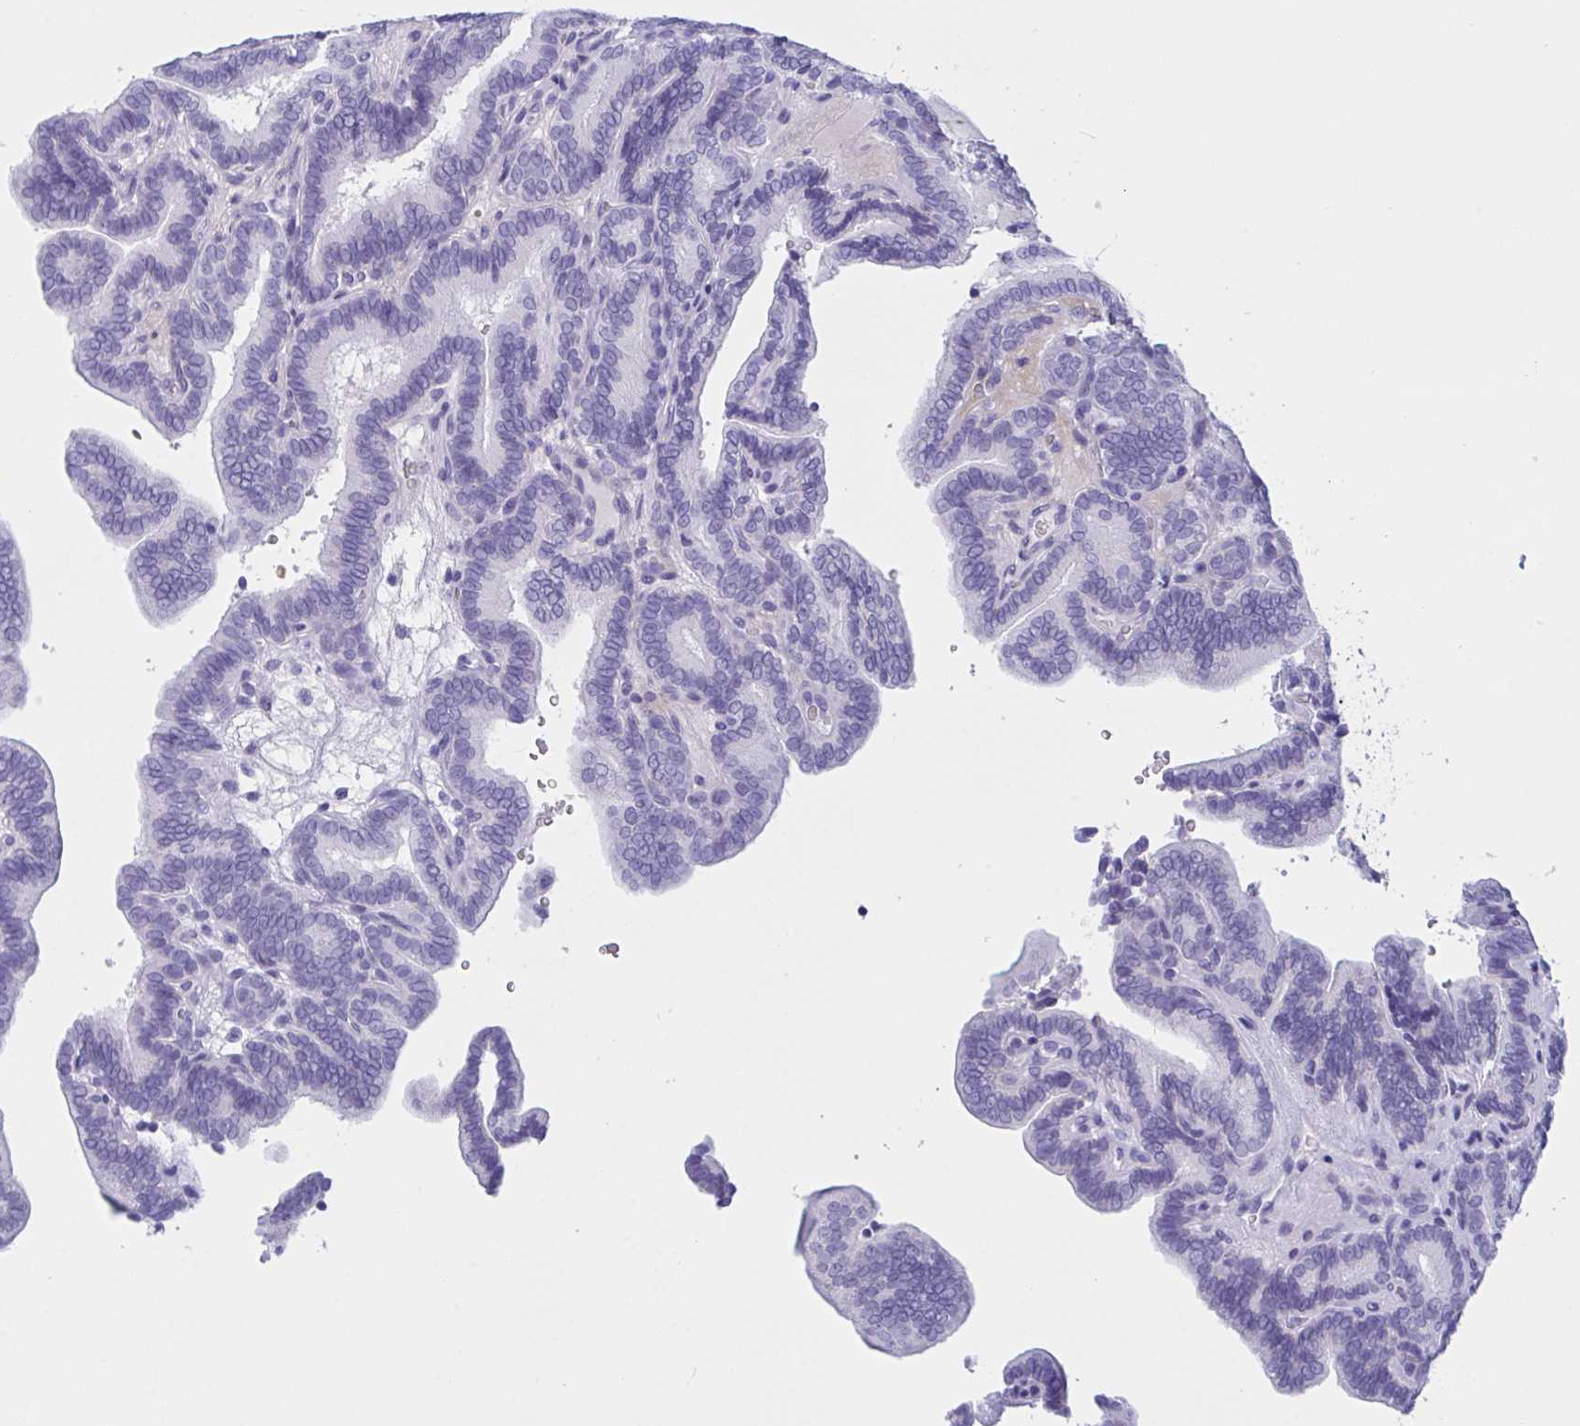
{"staining": {"intensity": "negative", "quantity": "none", "location": "none"}, "tissue": "thyroid cancer", "cell_type": "Tumor cells", "image_type": "cancer", "snomed": [{"axis": "morphology", "description": "Papillary adenocarcinoma, NOS"}, {"axis": "topography", "description": "Thyroid gland"}], "caption": "IHC photomicrograph of human thyroid cancer stained for a protein (brown), which displays no staining in tumor cells.", "gene": "OXLD1", "patient": {"sex": "female", "age": 21}}